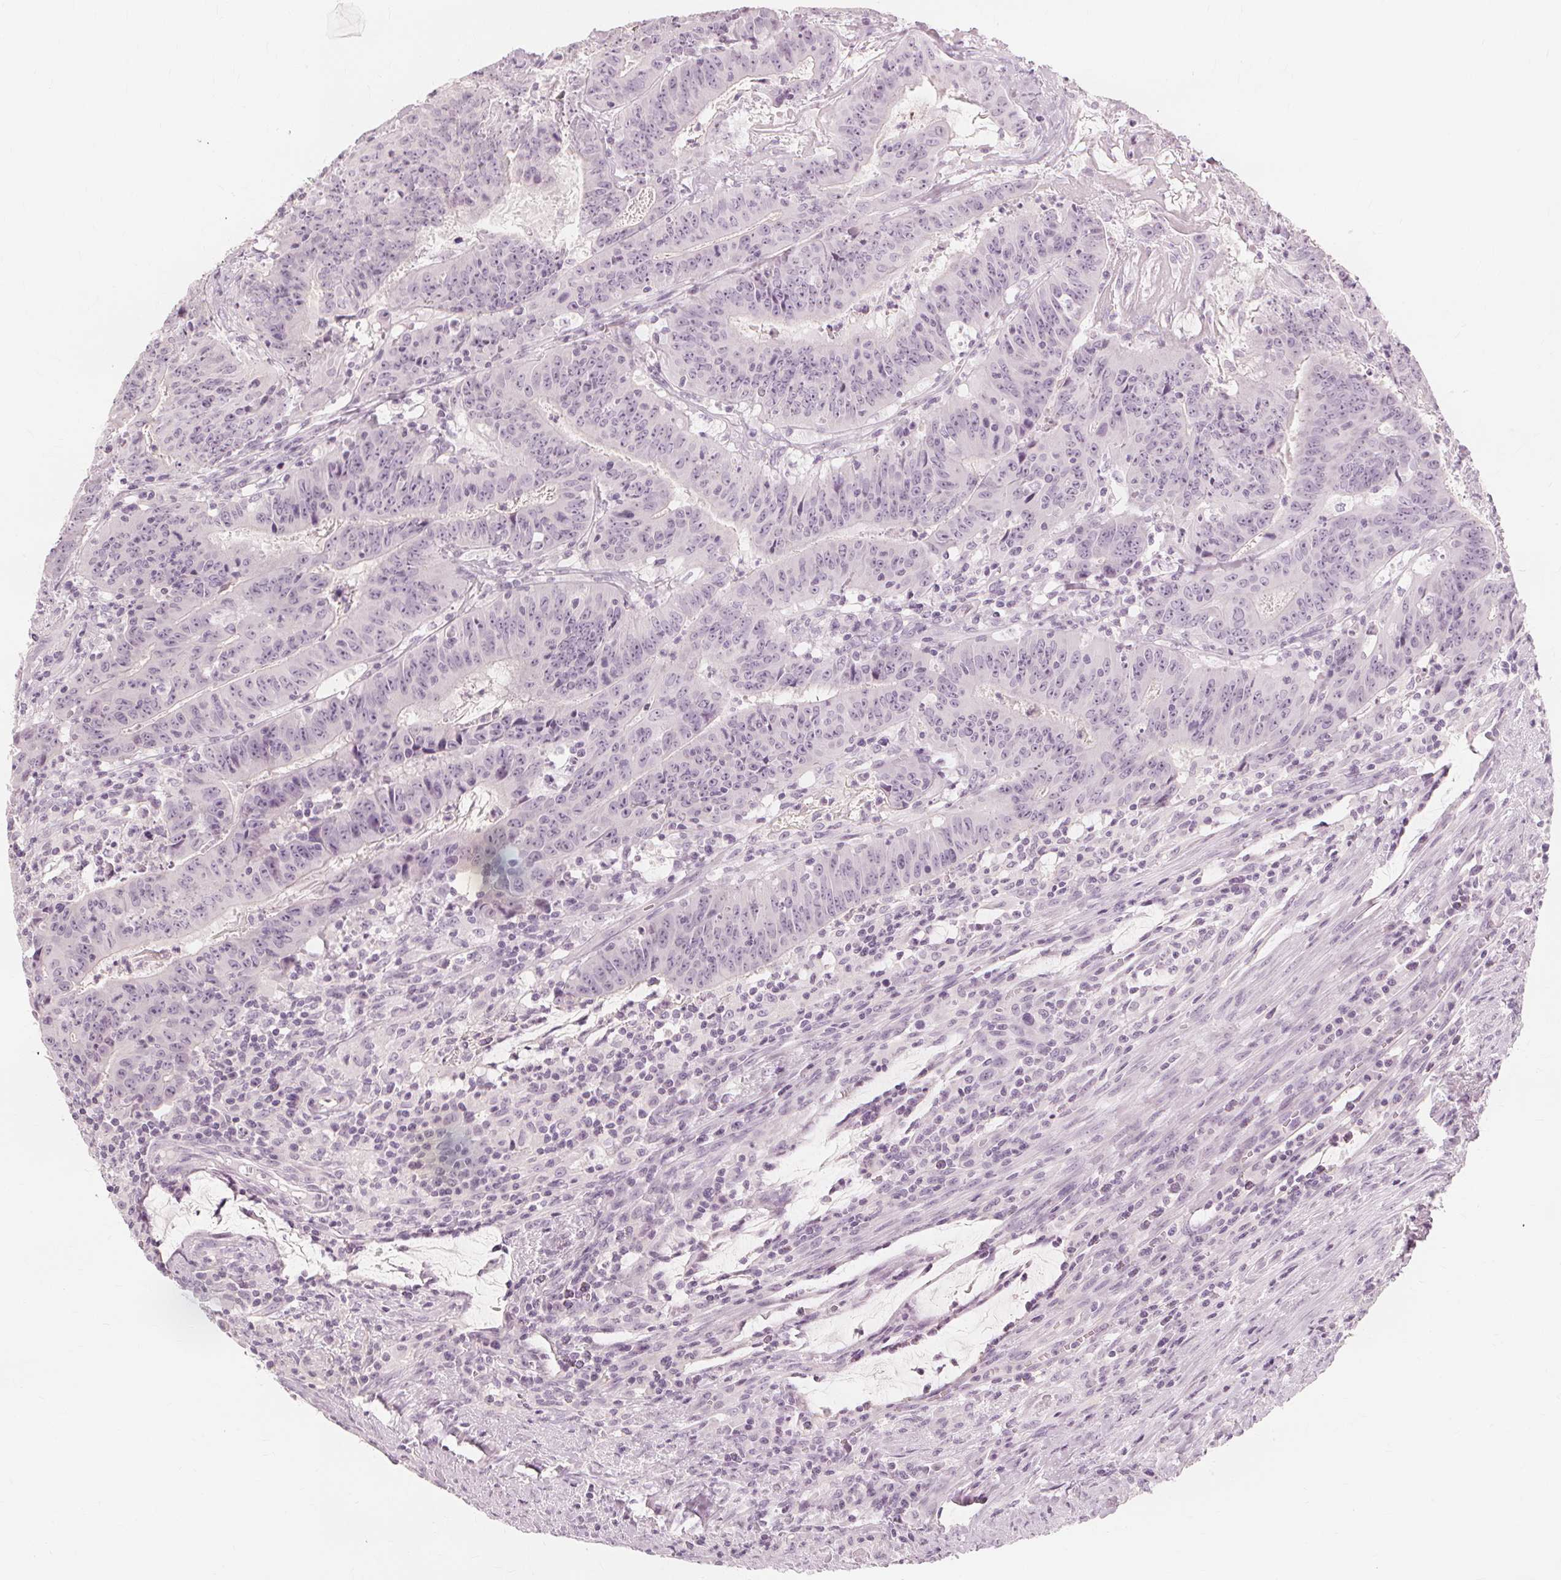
{"staining": {"intensity": "negative", "quantity": "none", "location": "none"}, "tissue": "colorectal cancer", "cell_type": "Tumor cells", "image_type": "cancer", "snomed": [{"axis": "morphology", "description": "Adenocarcinoma, NOS"}, {"axis": "topography", "description": "Colon"}], "caption": "There is no significant expression in tumor cells of colorectal cancer (adenocarcinoma).", "gene": "MUC12", "patient": {"sex": "male", "age": 33}}